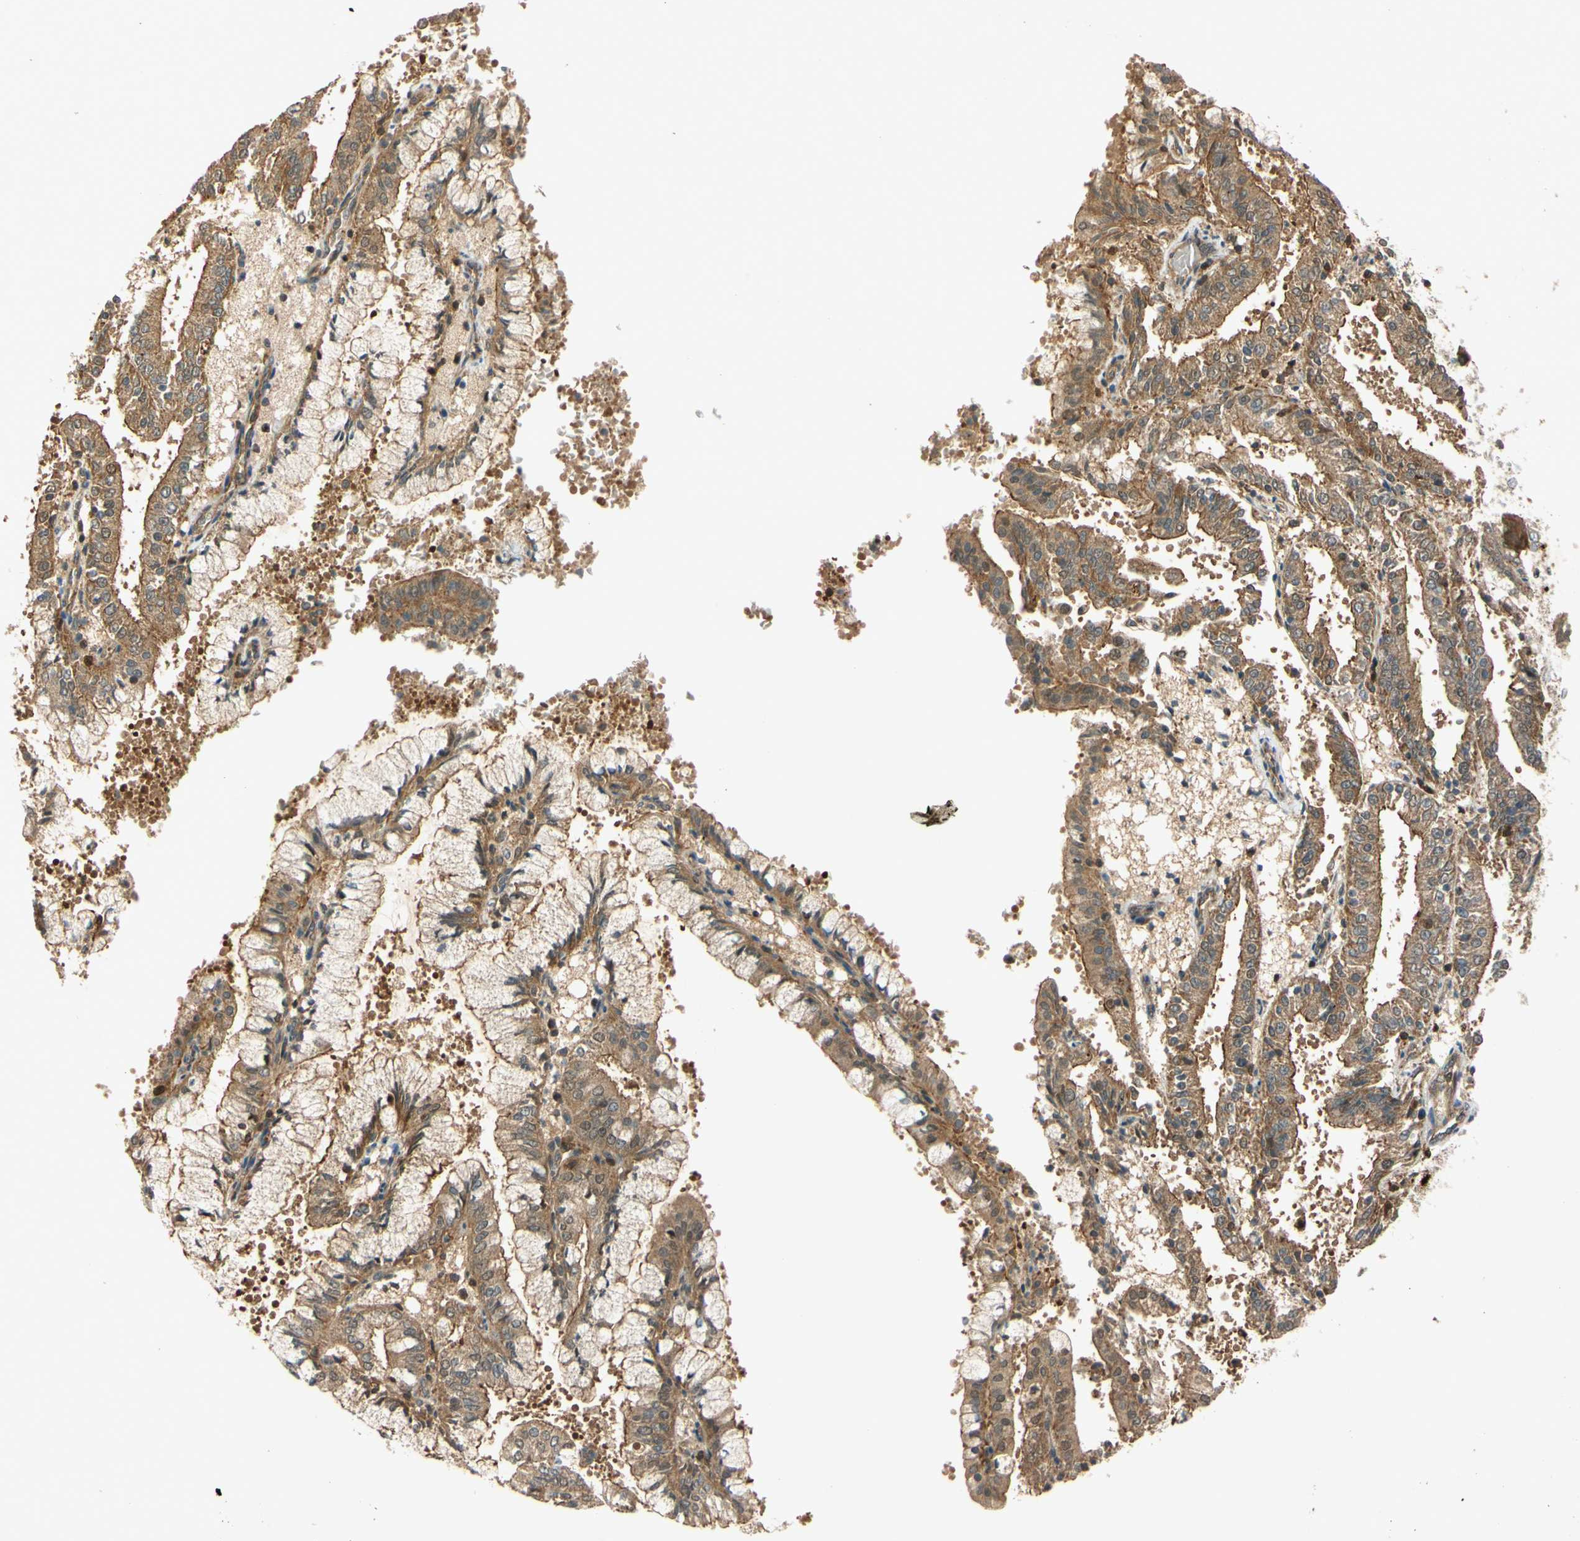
{"staining": {"intensity": "moderate", "quantity": ">75%", "location": "cytoplasmic/membranous"}, "tissue": "endometrial cancer", "cell_type": "Tumor cells", "image_type": "cancer", "snomed": [{"axis": "morphology", "description": "Adenocarcinoma, NOS"}, {"axis": "topography", "description": "Endometrium"}], "caption": "A brown stain highlights moderate cytoplasmic/membranous staining of a protein in human endometrial cancer tumor cells.", "gene": "EPHA8", "patient": {"sex": "female", "age": 63}}